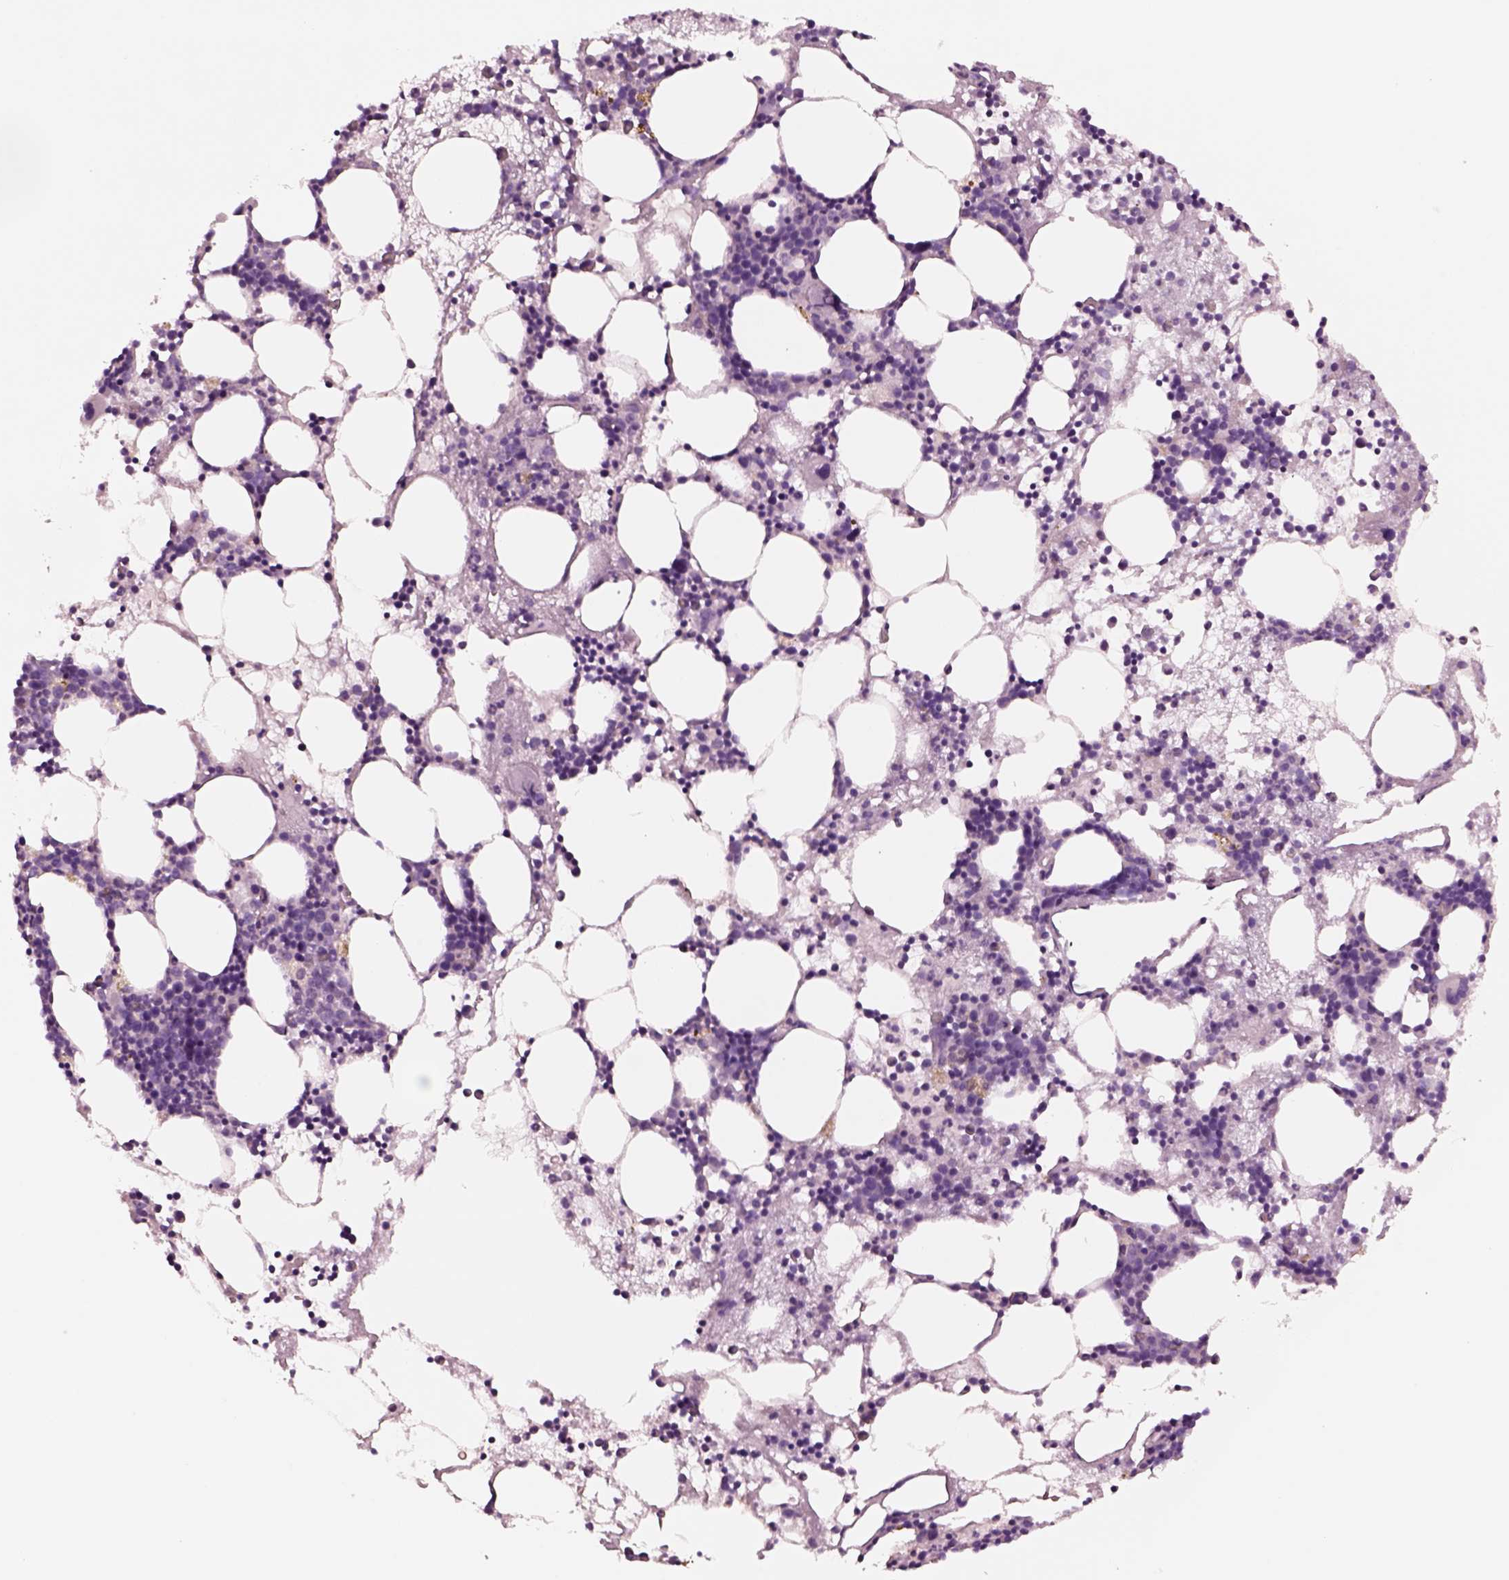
{"staining": {"intensity": "negative", "quantity": "none", "location": "none"}, "tissue": "bone marrow", "cell_type": "Hematopoietic cells", "image_type": "normal", "snomed": [{"axis": "morphology", "description": "Normal tissue, NOS"}, {"axis": "topography", "description": "Bone marrow"}], "caption": "This is a image of immunohistochemistry staining of benign bone marrow, which shows no expression in hematopoietic cells.", "gene": "NMRK2", "patient": {"sex": "male", "age": 54}}